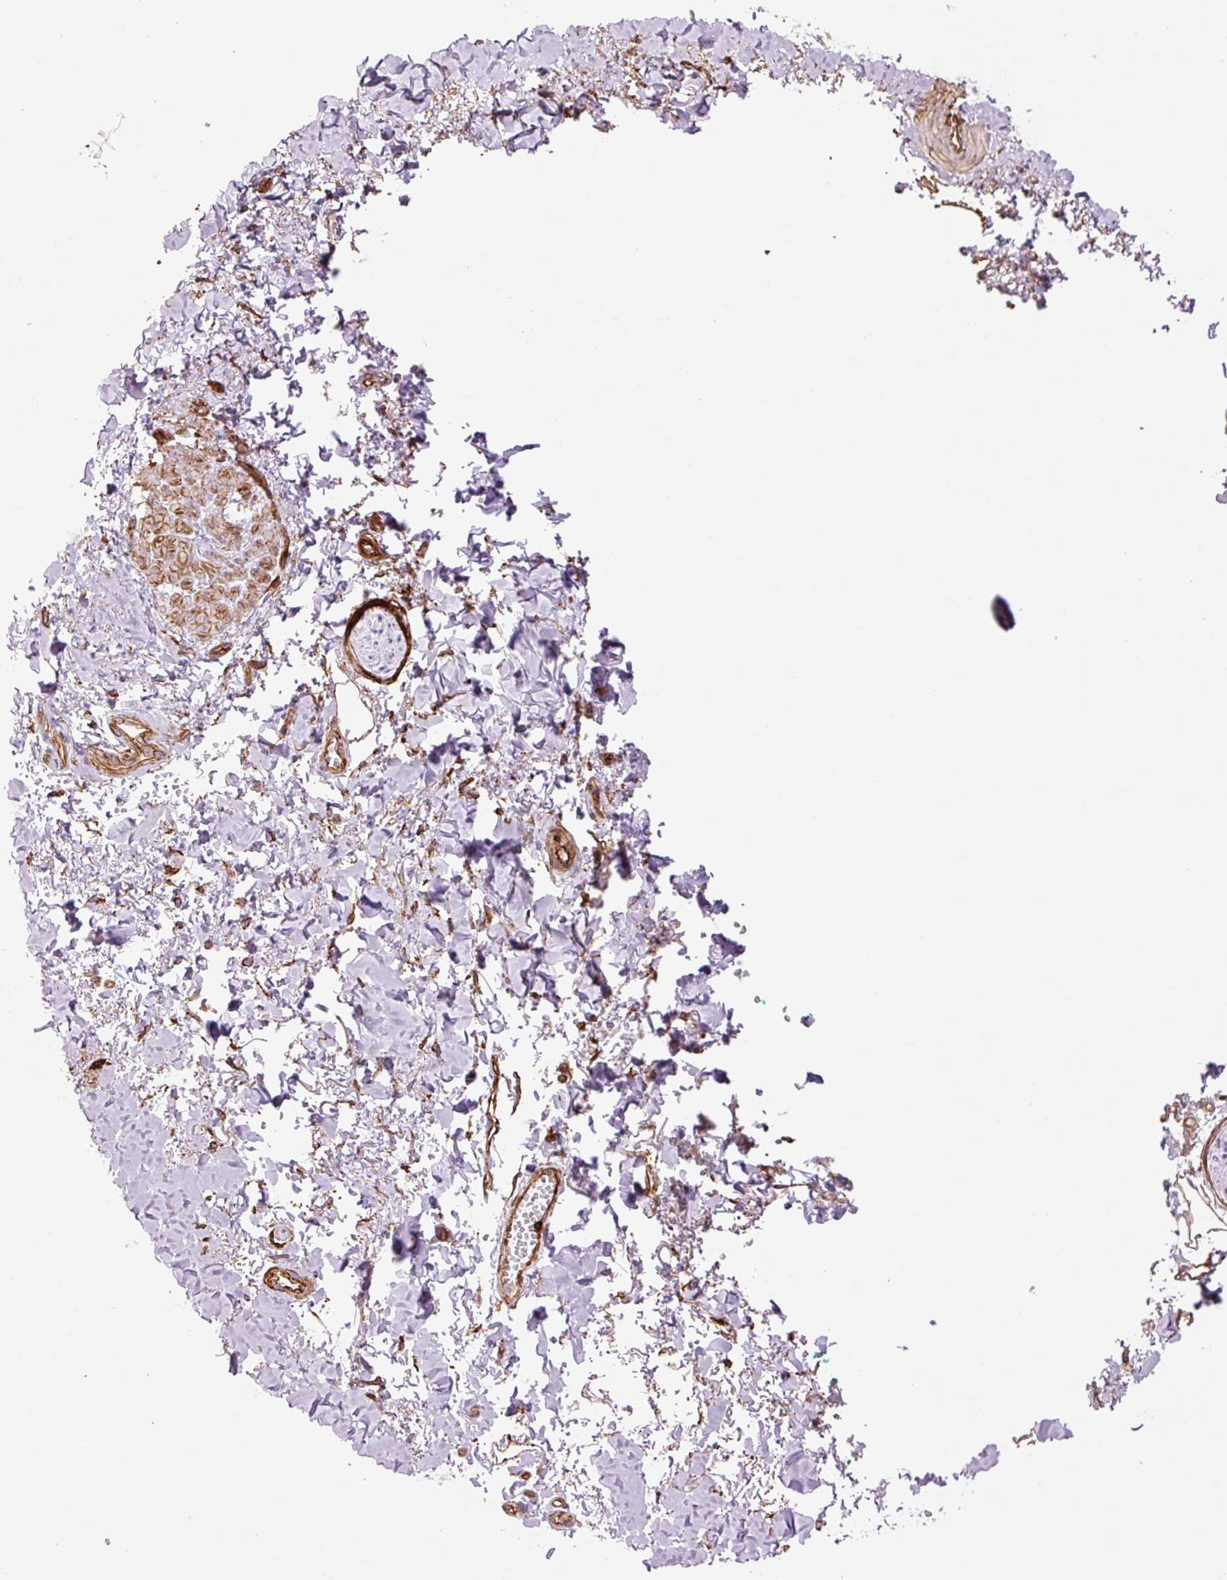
{"staining": {"intensity": "moderate", "quantity": ">75%", "location": "cytoplasmic/membranous"}, "tissue": "adipose tissue", "cell_type": "Adipocytes", "image_type": "normal", "snomed": [{"axis": "morphology", "description": "Normal tissue, NOS"}, {"axis": "topography", "description": "Vulva"}, {"axis": "topography", "description": "Vagina"}, {"axis": "topography", "description": "Peripheral nerve tissue"}], "caption": "Adipocytes reveal moderate cytoplasmic/membranous staining in approximately >75% of cells in normal adipose tissue. Nuclei are stained in blue.", "gene": "CAV1", "patient": {"sex": "female", "age": 66}}